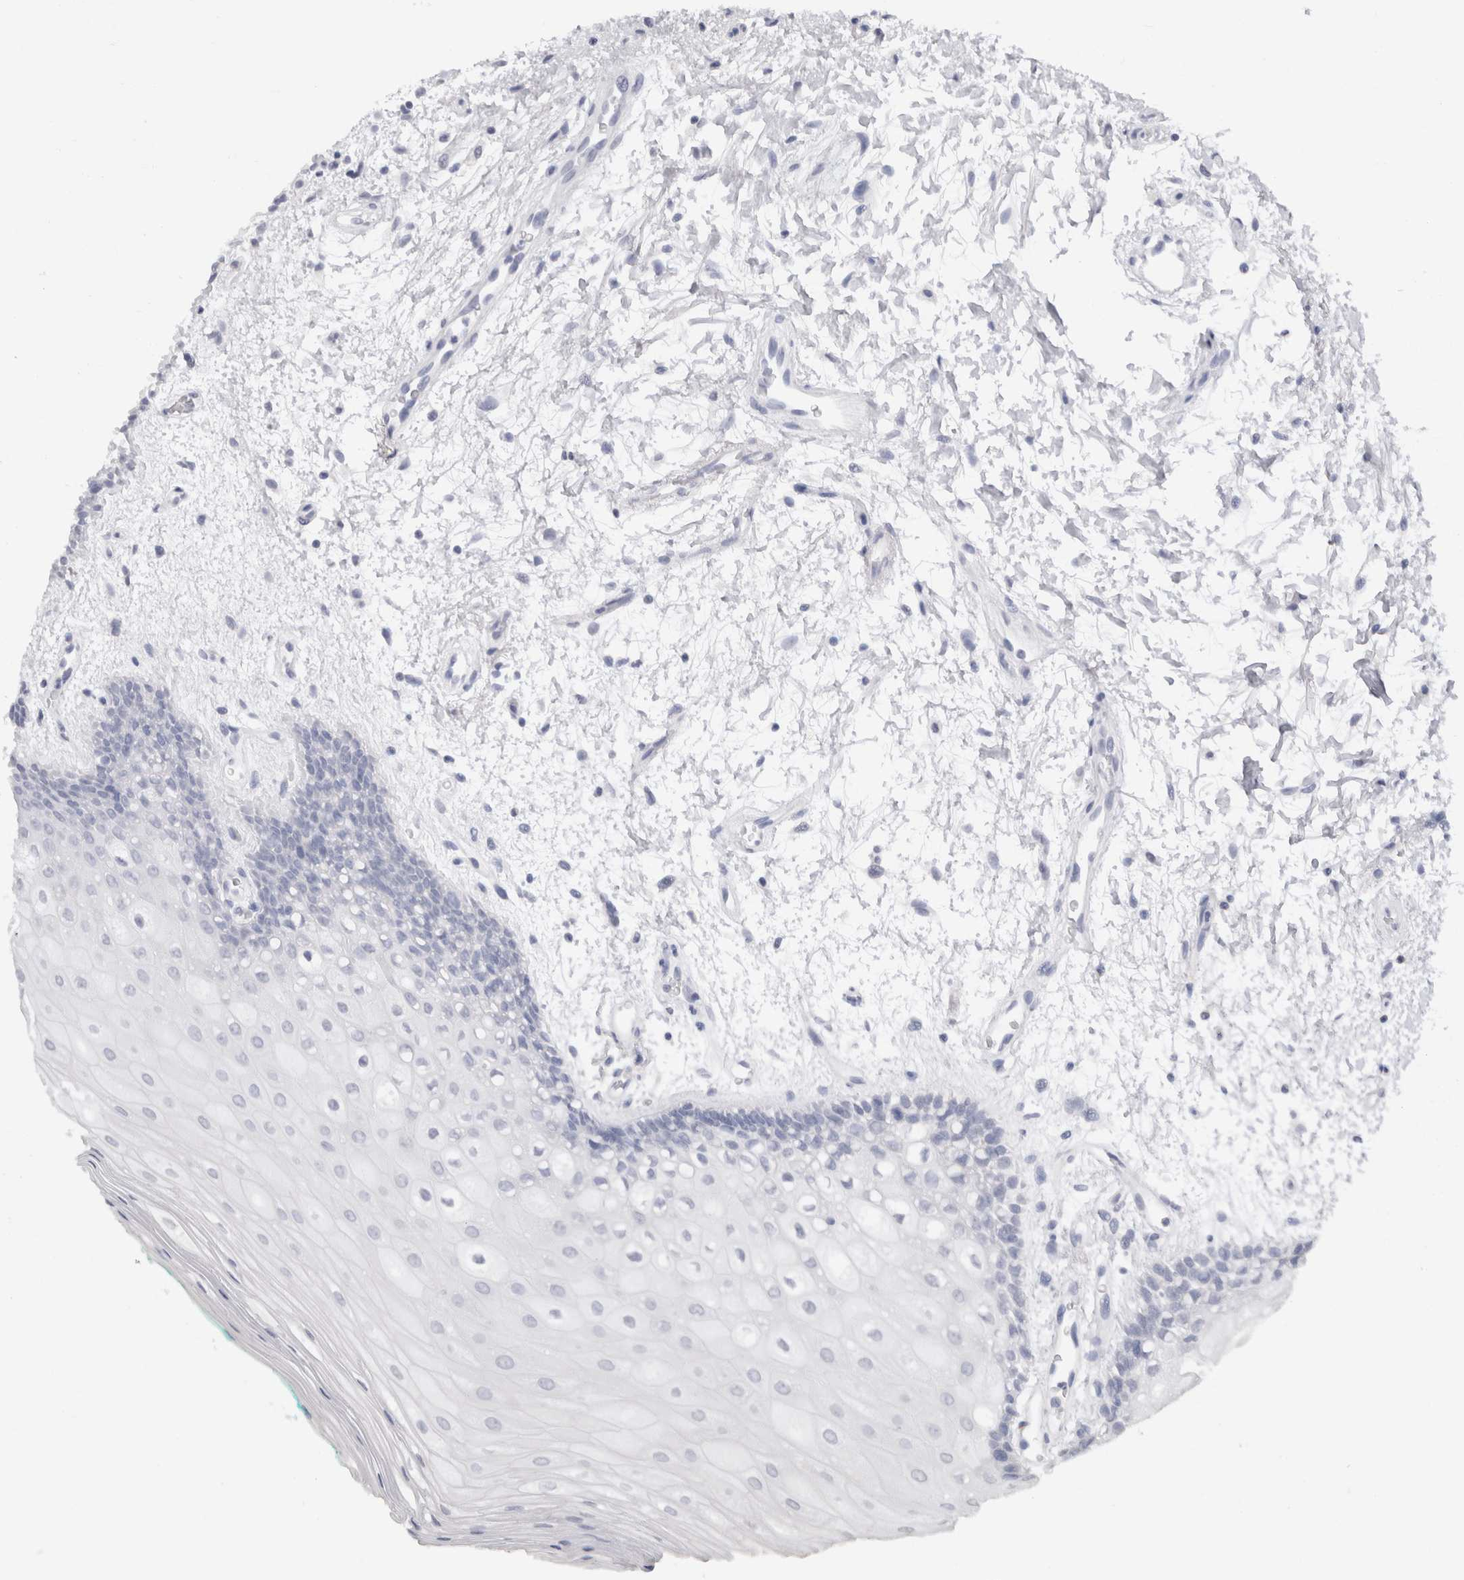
{"staining": {"intensity": "negative", "quantity": "none", "location": "none"}, "tissue": "oral mucosa", "cell_type": "Squamous epithelial cells", "image_type": "normal", "snomed": [{"axis": "morphology", "description": "Normal tissue, NOS"}, {"axis": "topography", "description": "Skeletal muscle"}, {"axis": "topography", "description": "Oral tissue"}, {"axis": "topography", "description": "Peripheral nerve tissue"}], "caption": "High magnification brightfield microscopy of unremarkable oral mucosa stained with DAB (brown) and counterstained with hematoxylin (blue): squamous epithelial cells show no significant staining. (DAB IHC with hematoxylin counter stain).", "gene": "C9orf50", "patient": {"sex": "female", "age": 84}}